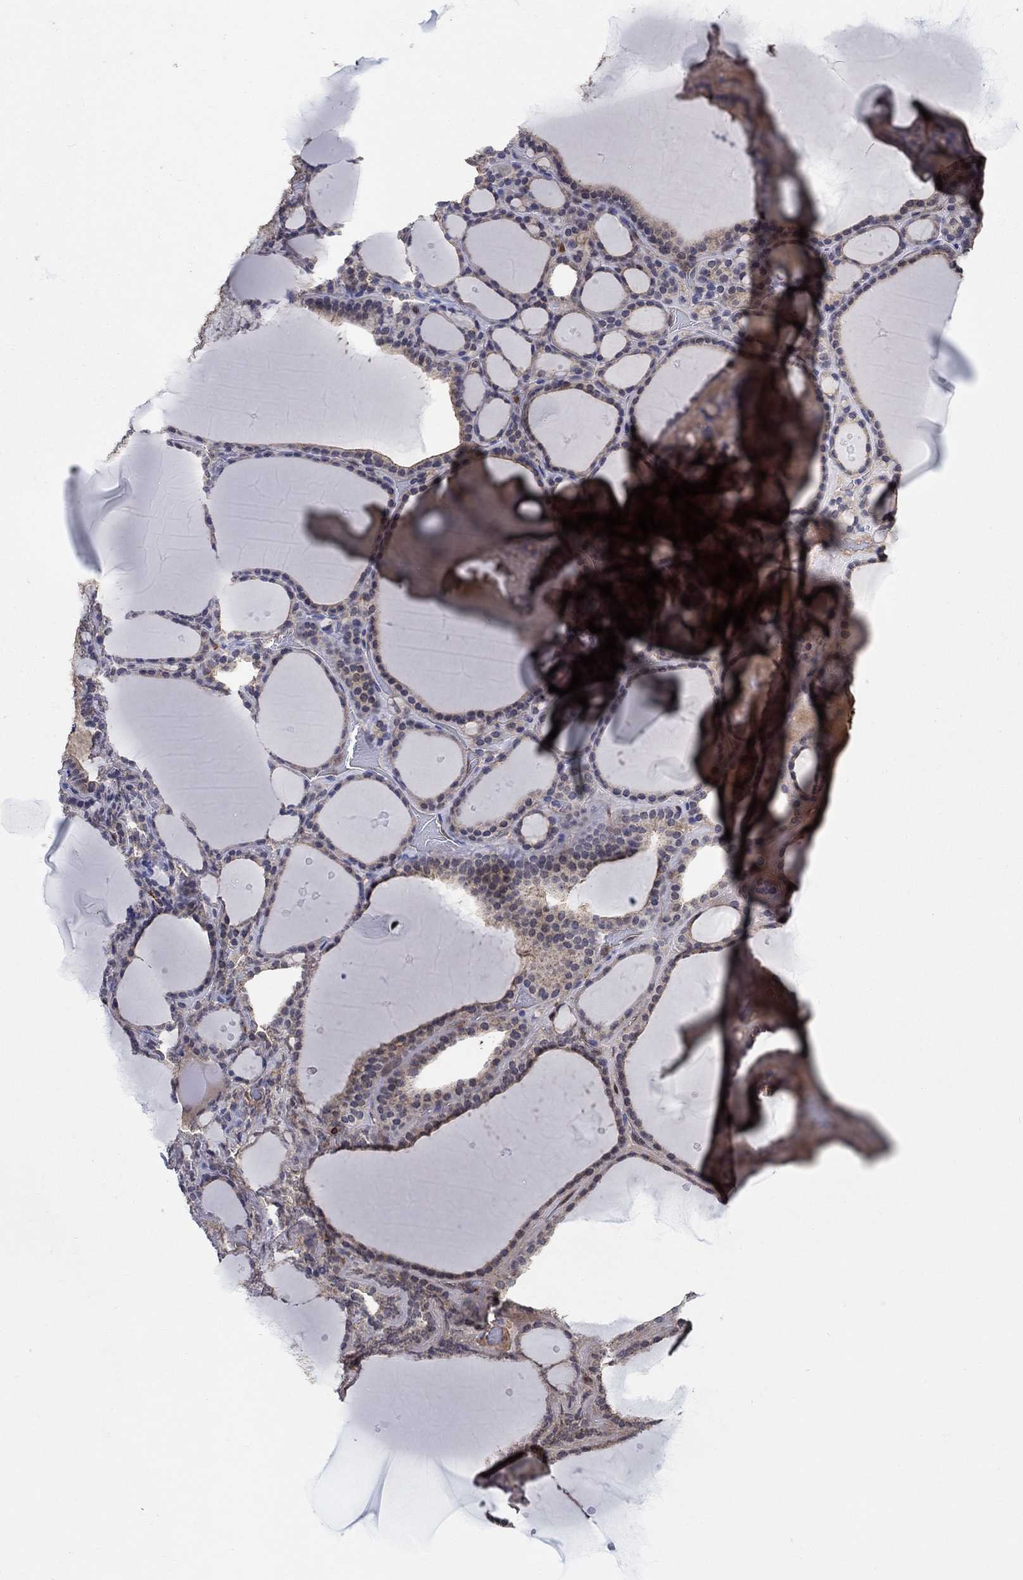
{"staining": {"intensity": "weak", "quantity": ">75%", "location": "cytoplasmic/membranous"}, "tissue": "thyroid gland", "cell_type": "Glandular cells", "image_type": "normal", "snomed": [{"axis": "morphology", "description": "Normal tissue, NOS"}, {"axis": "topography", "description": "Thyroid gland"}], "caption": "Glandular cells demonstrate low levels of weak cytoplasmic/membranous positivity in about >75% of cells in normal human thyroid gland.", "gene": "AGFG2", "patient": {"sex": "male", "age": 63}}